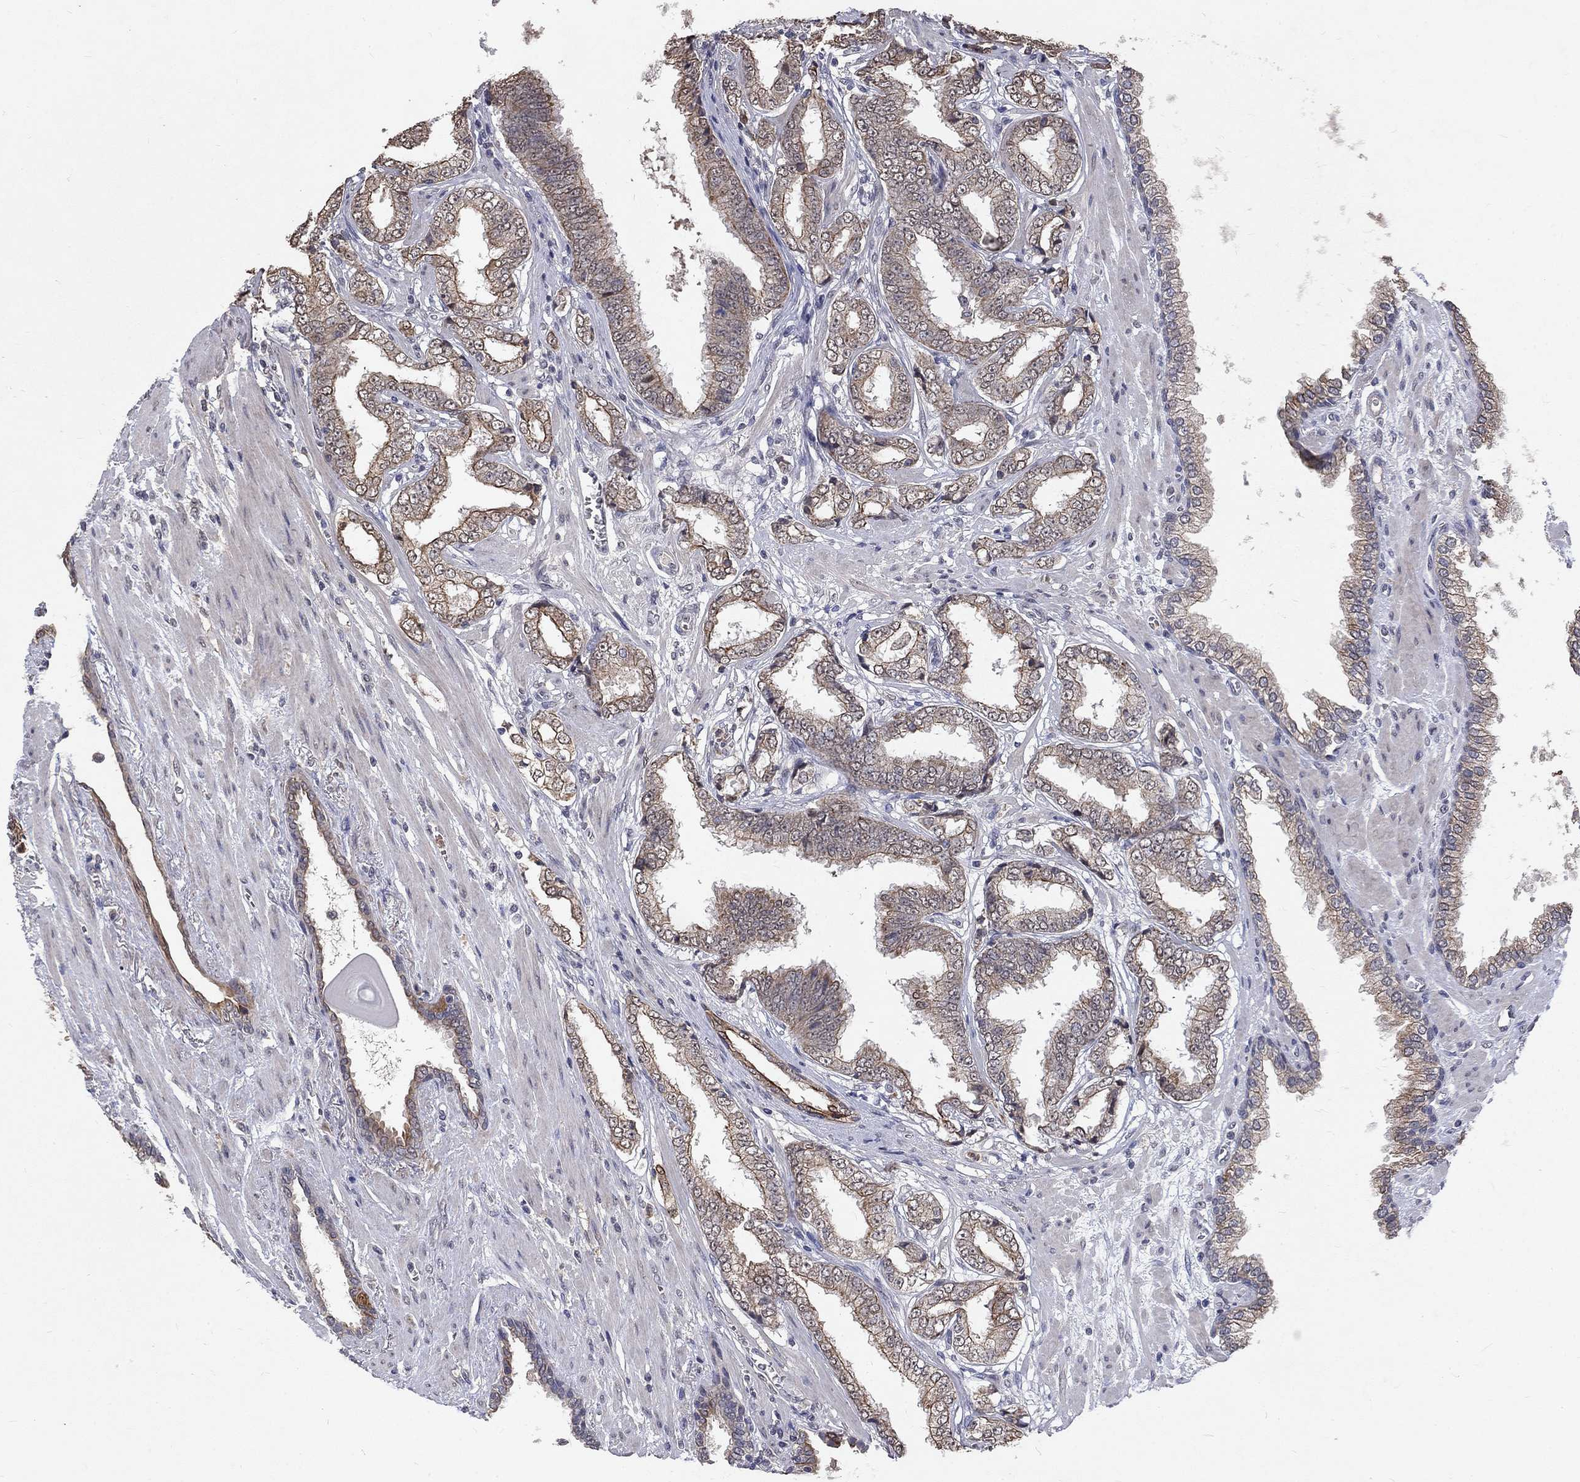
{"staining": {"intensity": "moderate", "quantity": "25%-75%", "location": "cytoplasmic/membranous"}, "tissue": "prostate cancer", "cell_type": "Tumor cells", "image_type": "cancer", "snomed": [{"axis": "morphology", "description": "Adenocarcinoma, Low grade"}, {"axis": "topography", "description": "Prostate"}], "caption": "Tumor cells exhibit medium levels of moderate cytoplasmic/membranous expression in about 25%-75% of cells in low-grade adenocarcinoma (prostate).", "gene": "CHST5", "patient": {"sex": "male", "age": 69}}